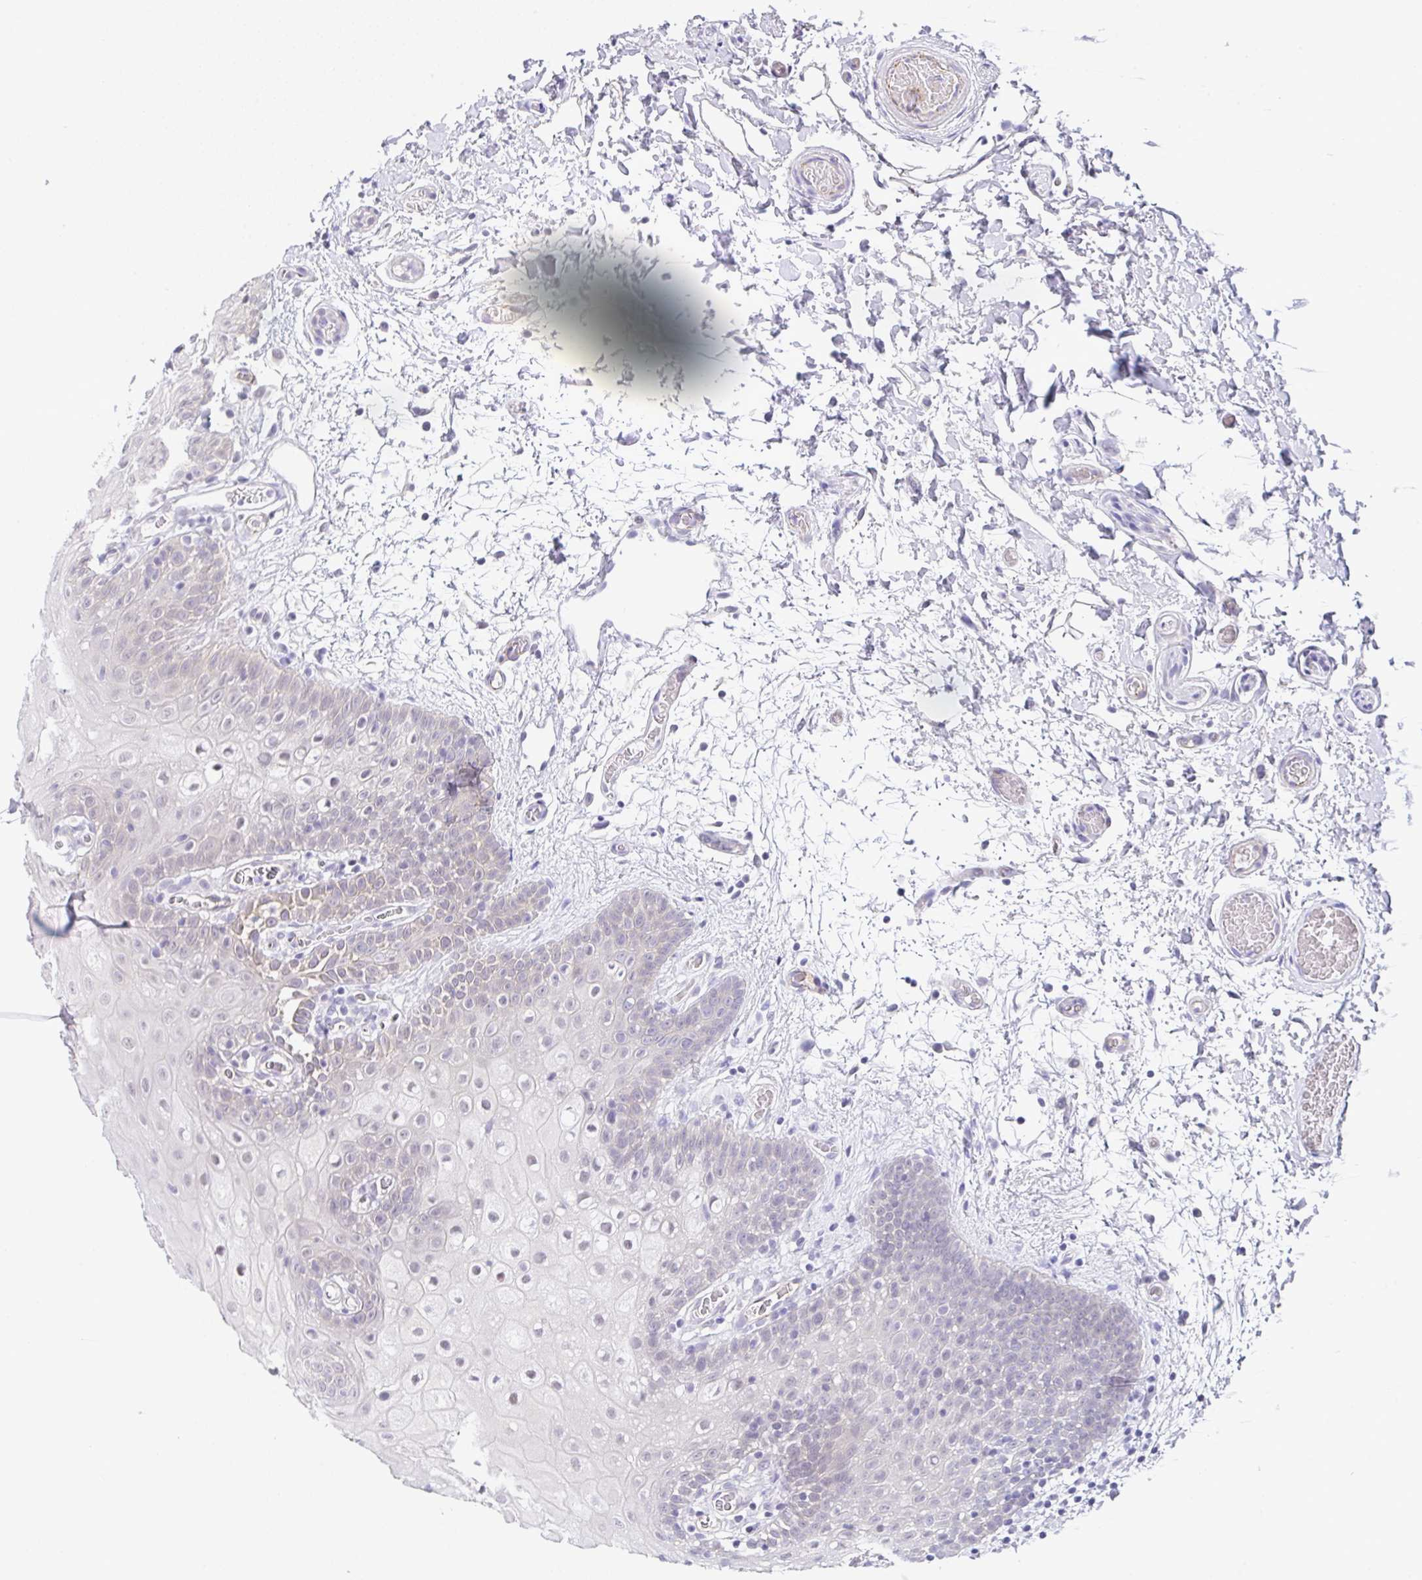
{"staining": {"intensity": "negative", "quantity": "none", "location": "none"}, "tissue": "oral mucosa", "cell_type": "Squamous epithelial cells", "image_type": "normal", "snomed": [{"axis": "morphology", "description": "Normal tissue, NOS"}, {"axis": "morphology", "description": "Squamous cell carcinoma, NOS"}, {"axis": "topography", "description": "Oral tissue"}, {"axis": "topography", "description": "Tounge, NOS"}, {"axis": "topography", "description": "Head-Neck"}], "caption": "Protein analysis of unremarkable oral mucosa reveals no significant positivity in squamous epithelial cells.", "gene": "CGNL1", "patient": {"sex": "male", "age": 76}}